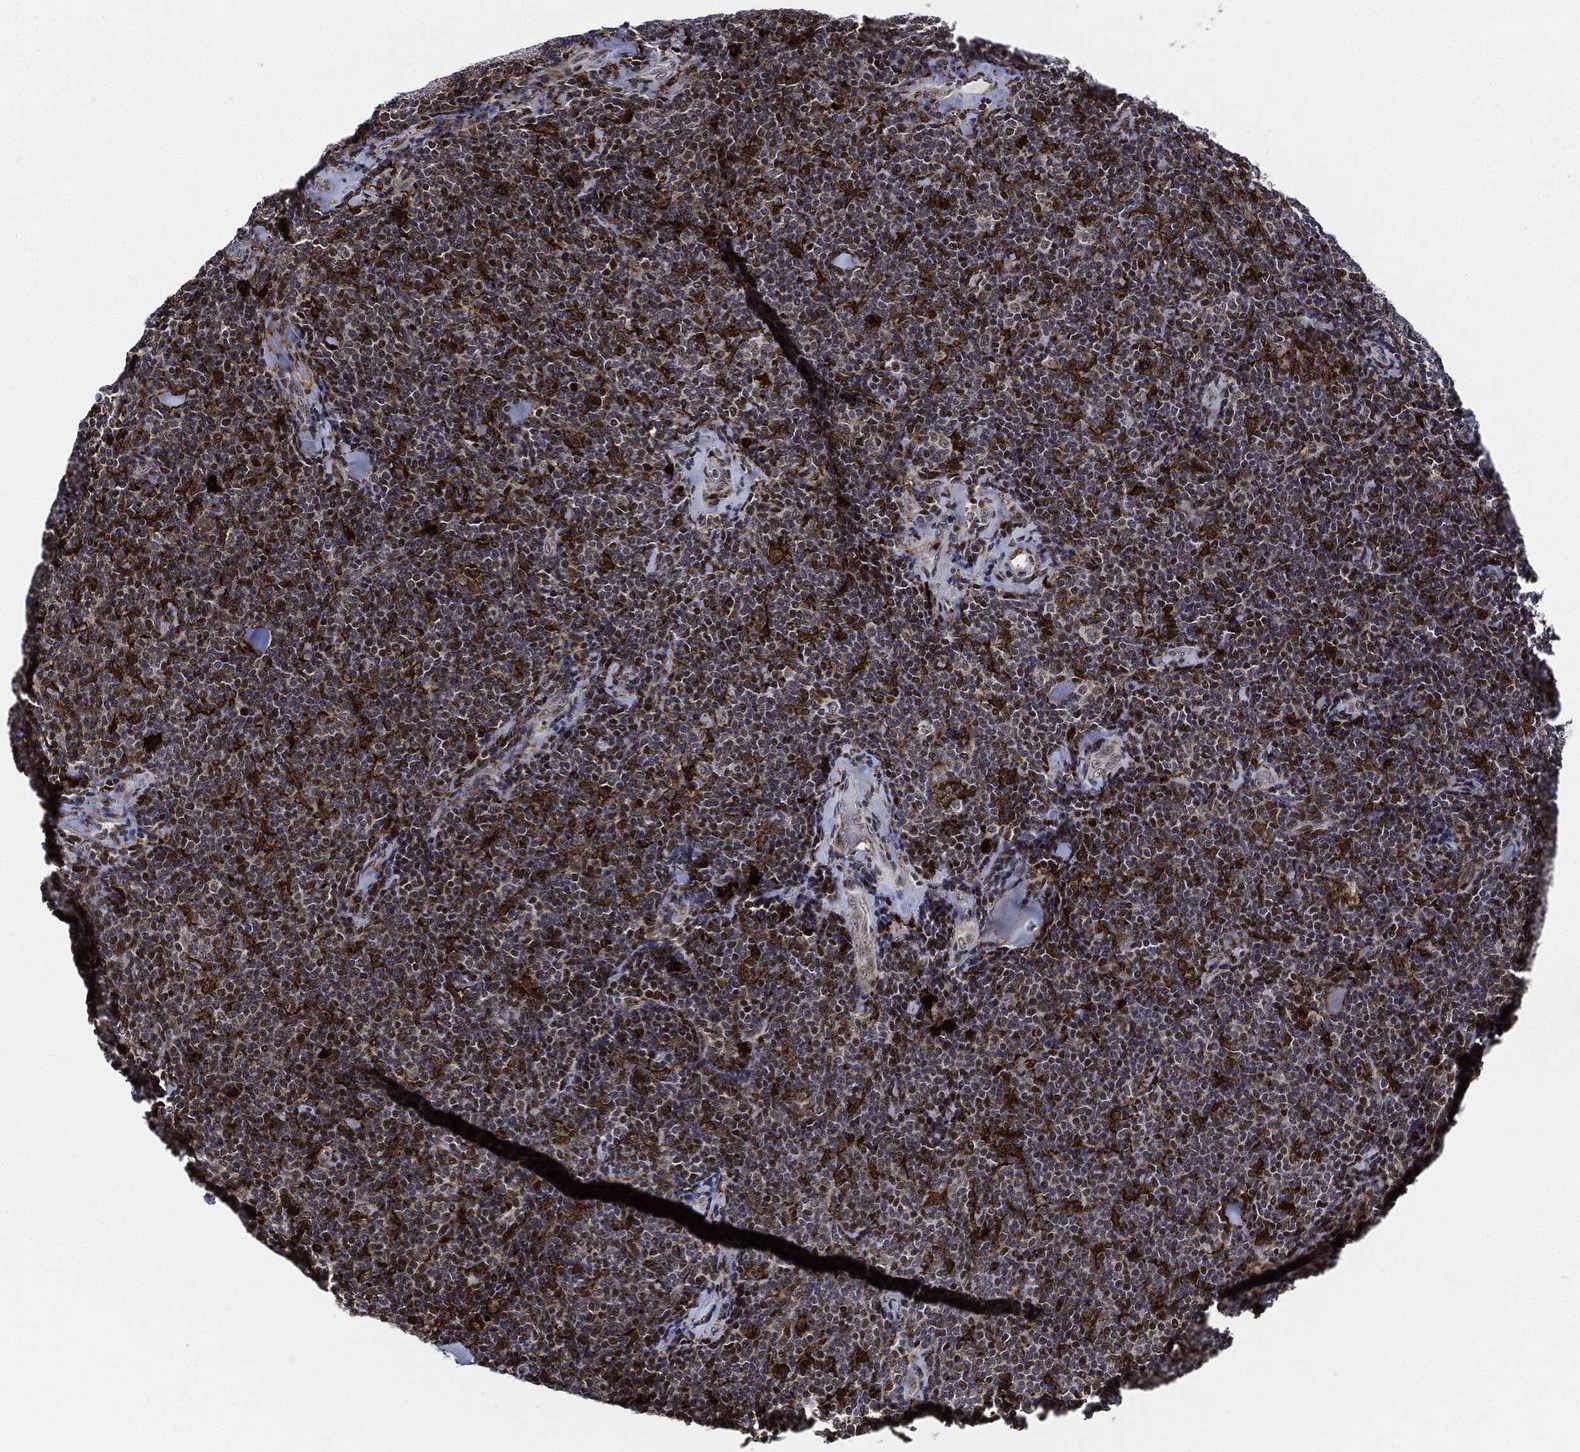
{"staining": {"intensity": "moderate", "quantity": "<25%", "location": "nuclear"}, "tissue": "lymphoma", "cell_type": "Tumor cells", "image_type": "cancer", "snomed": [{"axis": "morphology", "description": "Malignant lymphoma, non-Hodgkin's type, Low grade"}, {"axis": "topography", "description": "Lymph node"}], "caption": "Immunohistochemistry of lymphoma displays low levels of moderate nuclear expression in approximately <25% of tumor cells. The staining was performed using DAB to visualize the protein expression in brown, while the nuclei were stained in blue with hematoxylin (Magnification: 20x).", "gene": "NANOS3", "patient": {"sex": "female", "age": 56}}